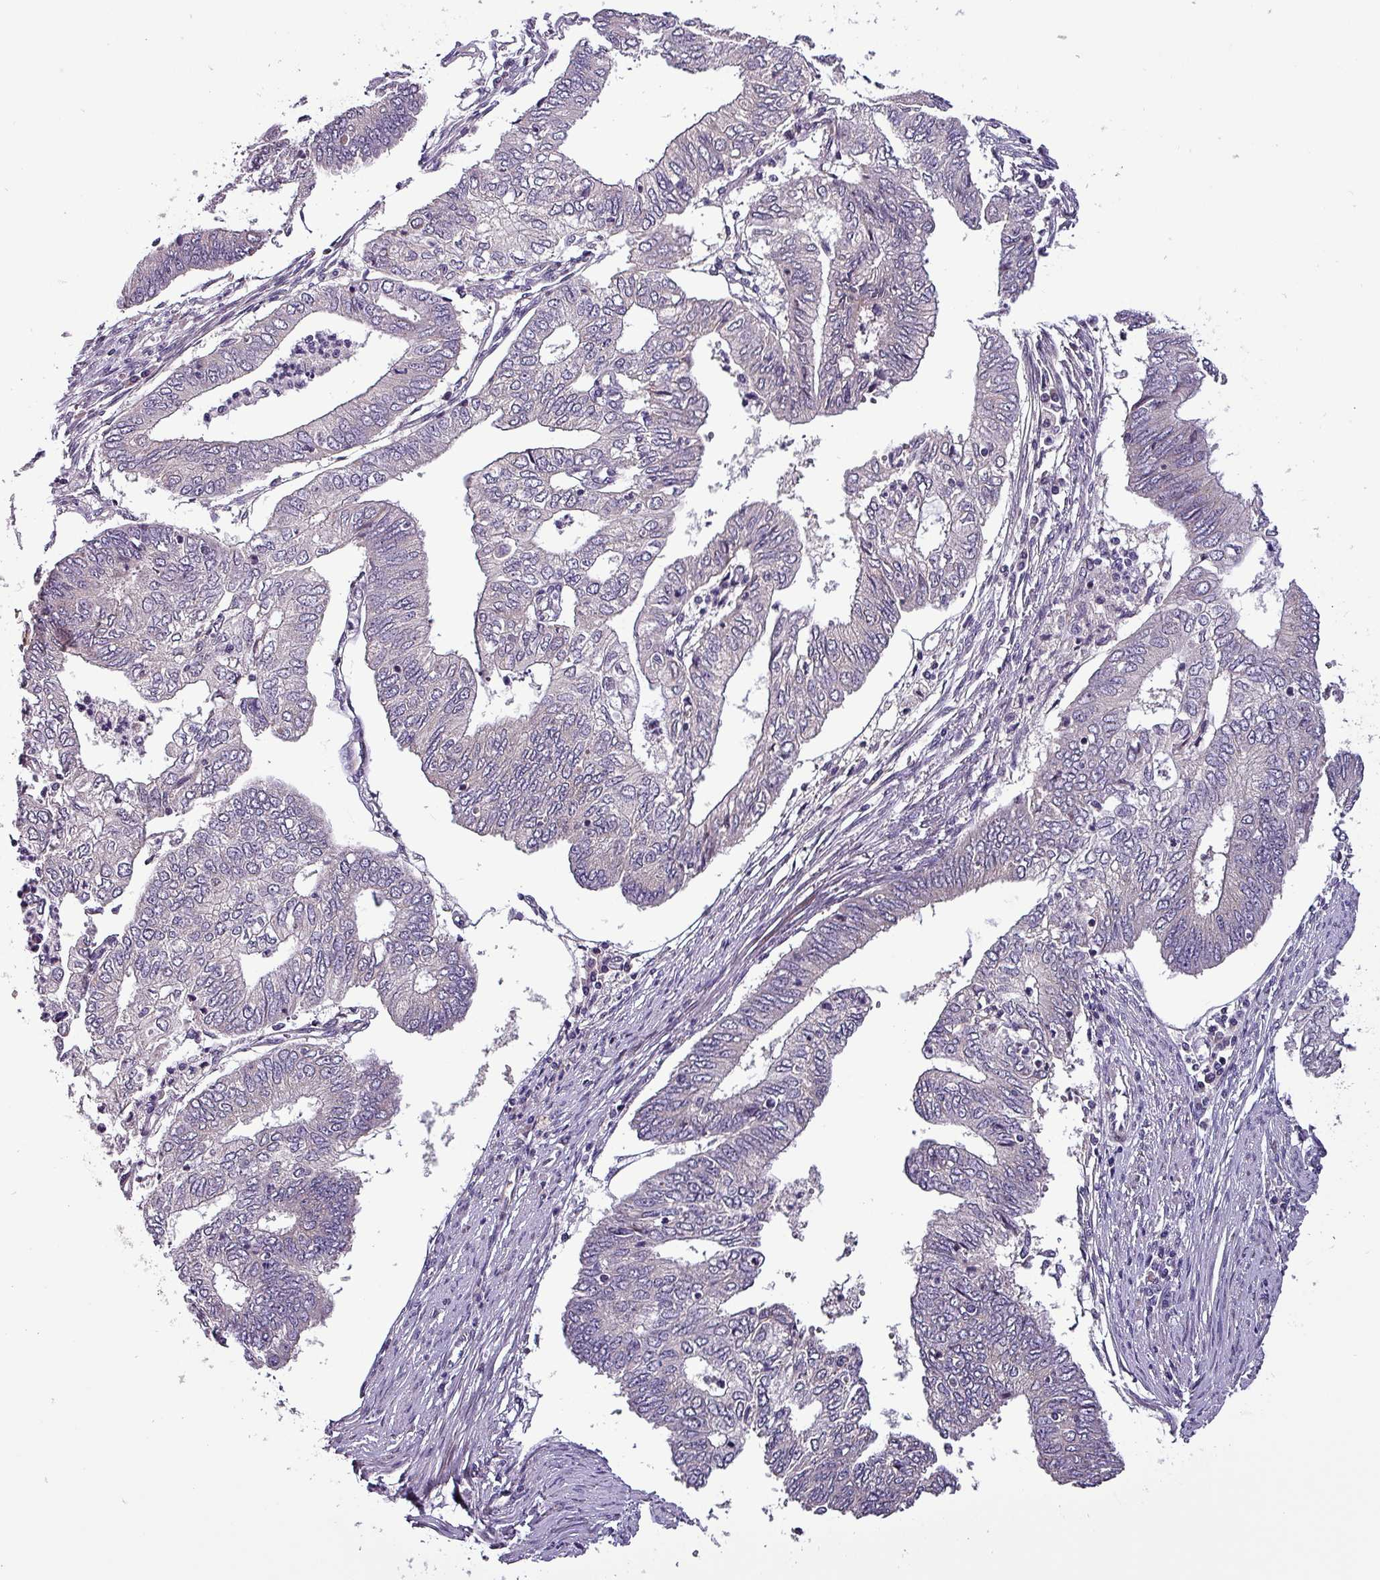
{"staining": {"intensity": "negative", "quantity": "none", "location": "none"}, "tissue": "endometrial cancer", "cell_type": "Tumor cells", "image_type": "cancer", "snomed": [{"axis": "morphology", "description": "Adenocarcinoma, NOS"}, {"axis": "topography", "description": "Endometrium"}], "caption": "A histopathology image of endometrial adenocarcinoma stained for a protein reveals no brown staining in tumor cells. The staining was performed using DAB (3,3'-diaminobenzidine) to visualize the protein expression in brown, while the nuclei were stained in blue with hematoxylin (Magnification: 20x).", "gene": "GRAPL", "patient": {"sex": "female", "age": 68}}